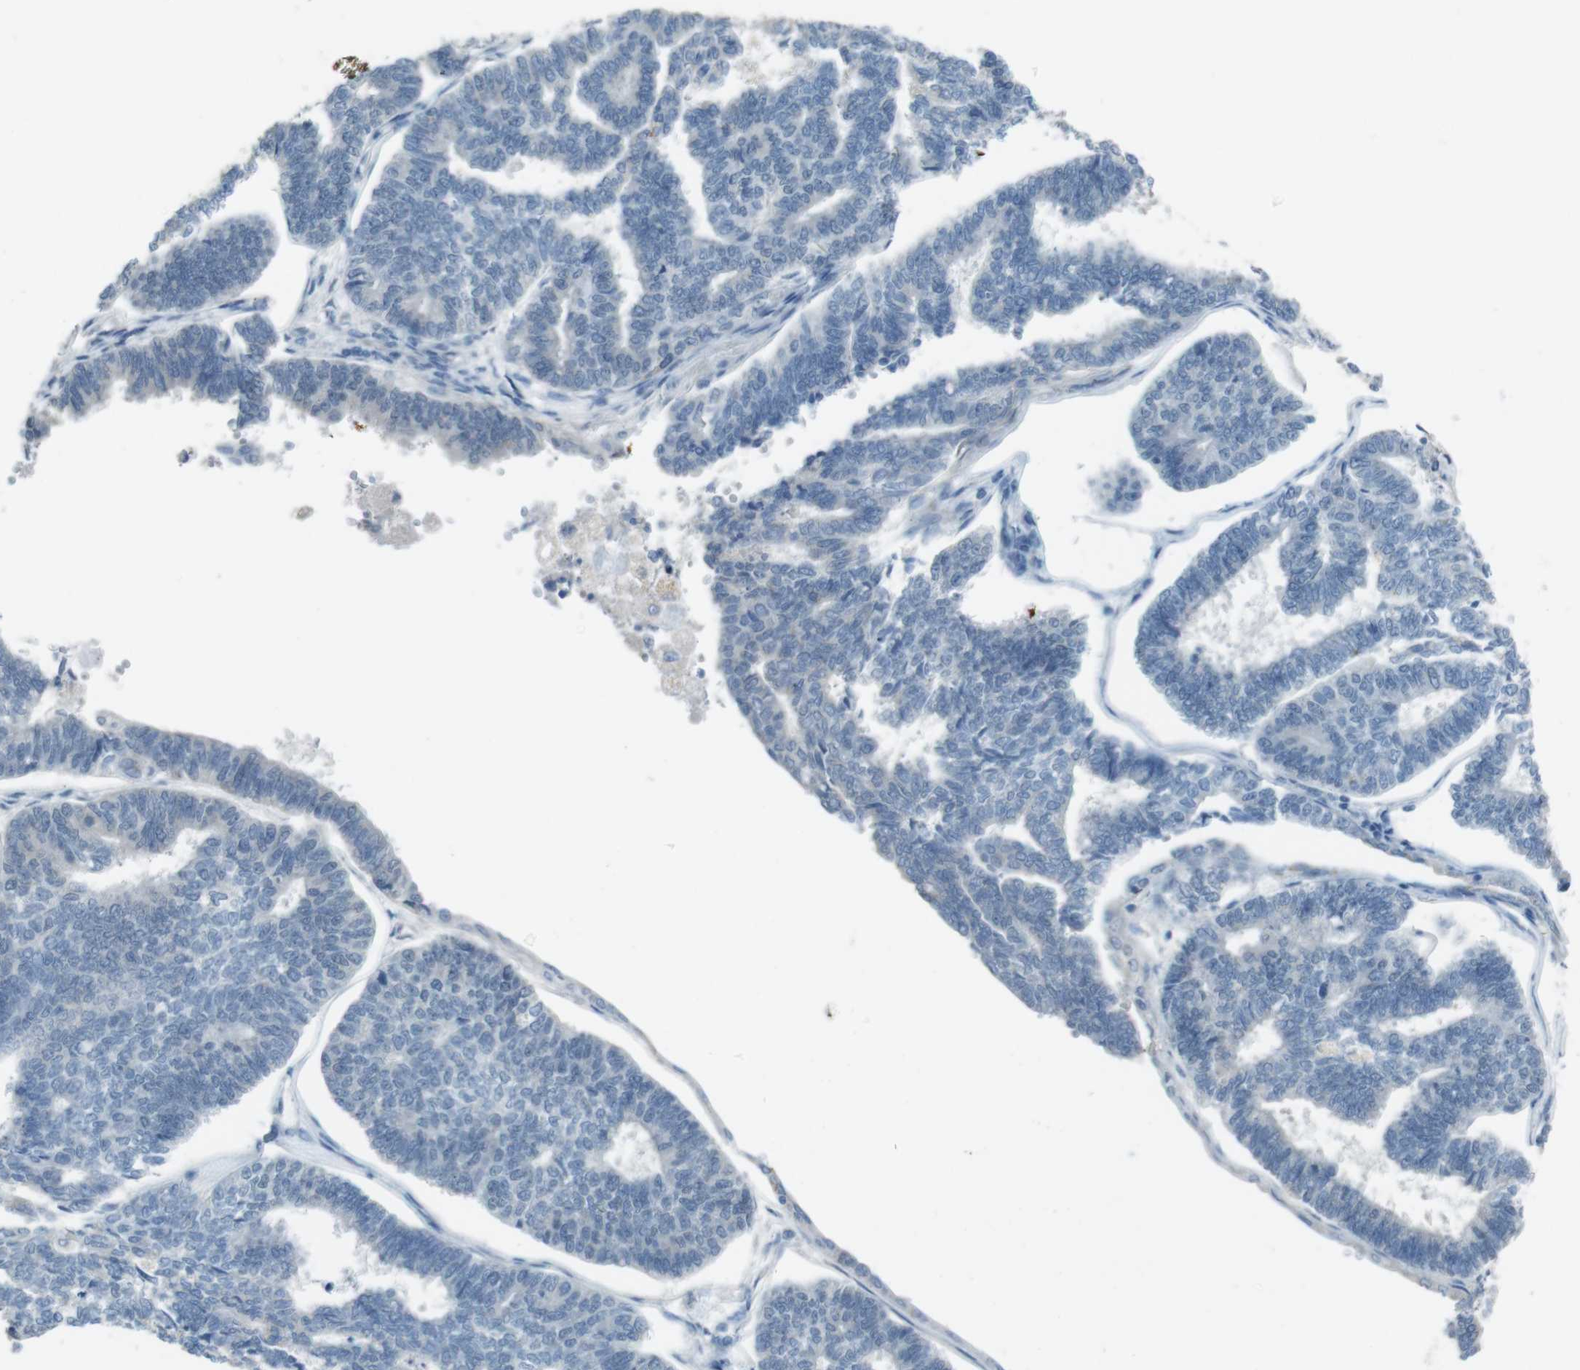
{"staining": {"intensity": "negative", "quantity": "none", "location": "none"}, "tissue": "endometrial cancer", "cell_type": "Tumor cells", "image_type": "cancer", "snomed": [{"axis": "morphology", "description": "Adenocarcinoma, NOS"}, {"axis": "topography", "description": "Endometrium"}], "caption": "The immunohistochemistry histopathology image has no significant expression in tumor cells of endometrial adenocarcinoma tissue. The staining was performed using DAB (3,3'-diaminobenzidine) to visualize the protein expression in brown, while the nuclei were stained in blue with hematoxylin (Magnification: 20x).", "gene": "ENTPD7", "patient": {"sex": "female", "age": 70}}